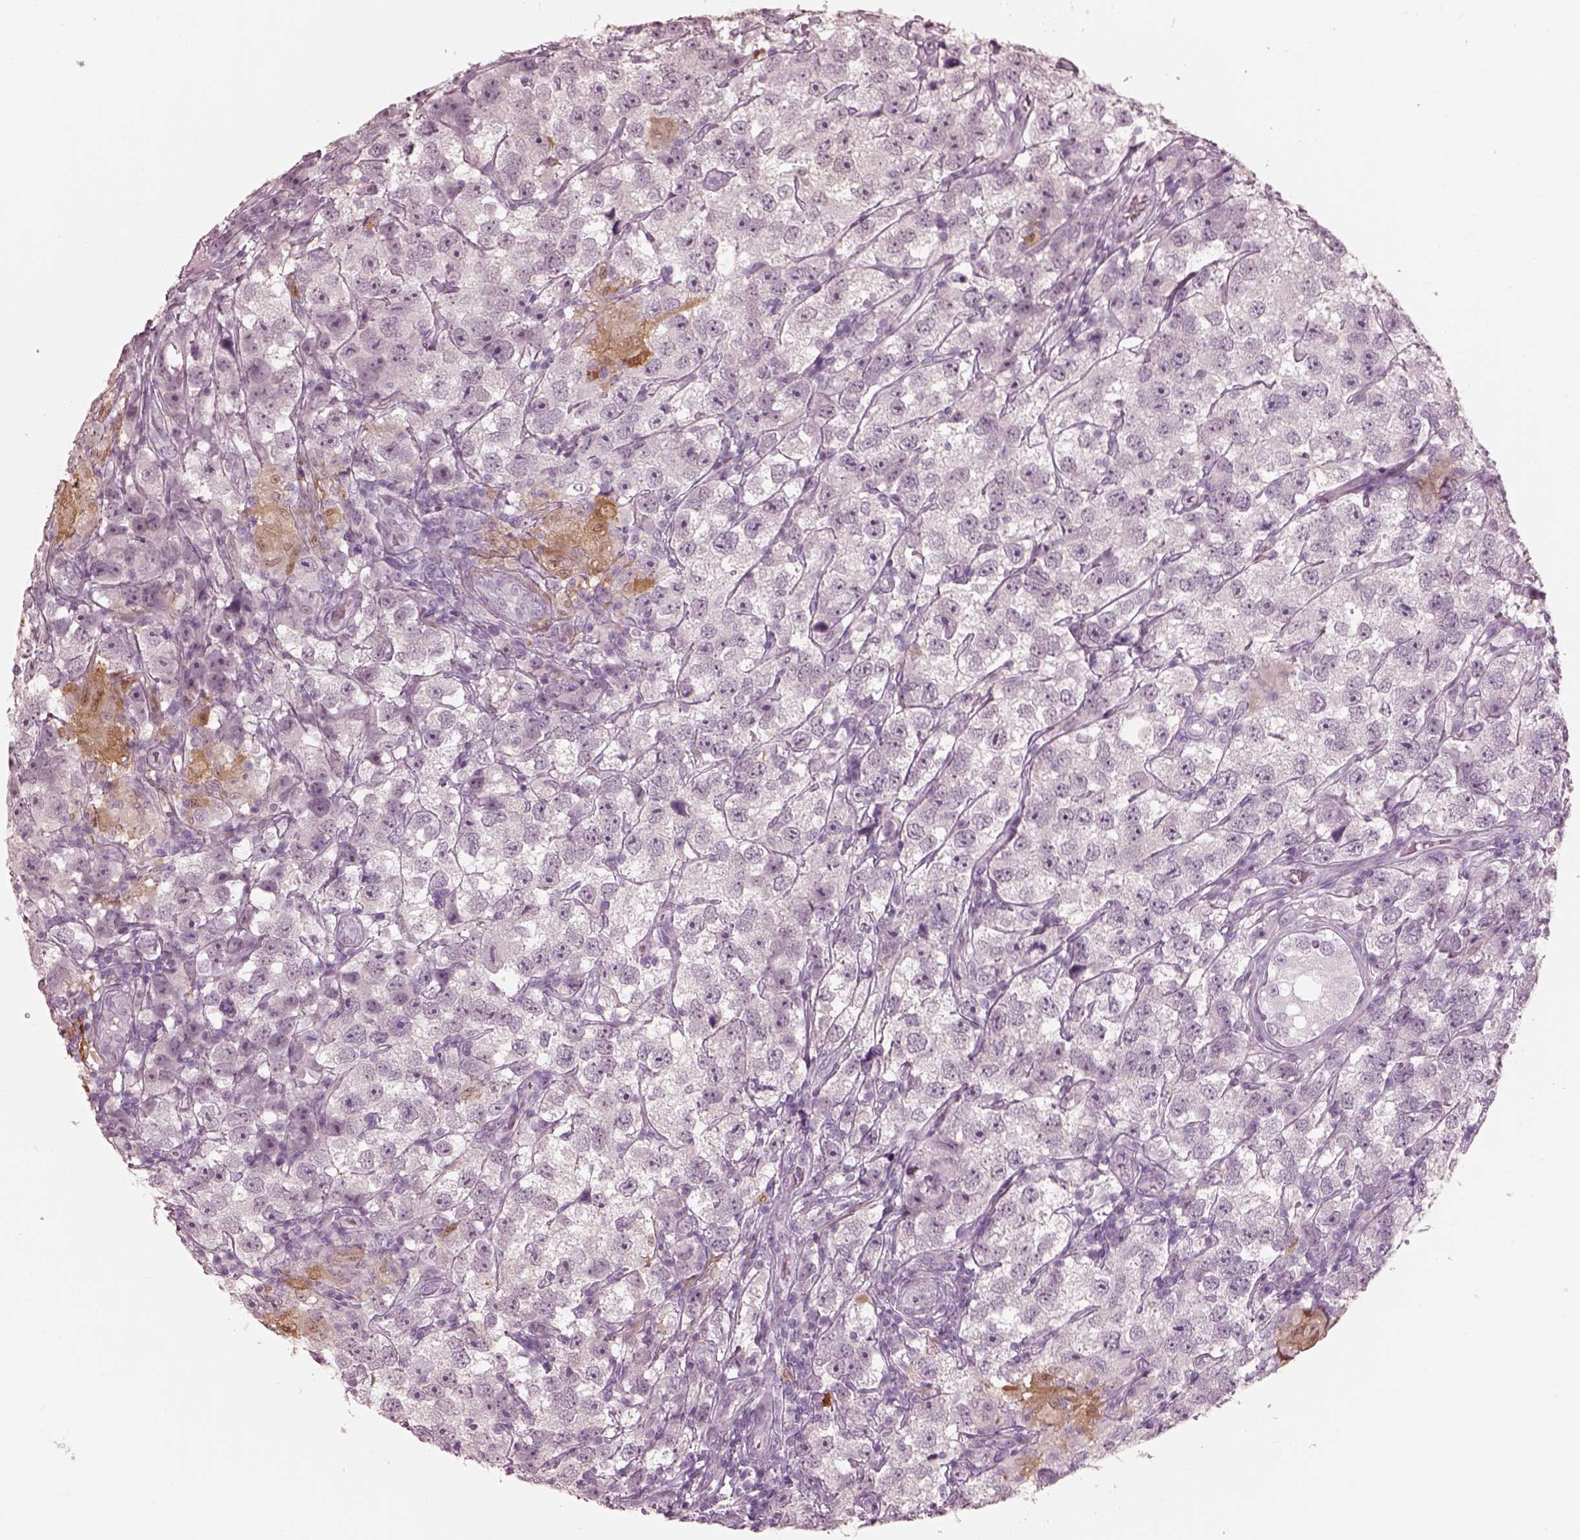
{"staining": {"intensity": "negative", "quantity": "none", "location": "none"}, "tissue": "testis cancer", "cell_type": "Tumor cells", "image_type": "cancer", "snomed": [{"axis": "morphology", "description": "Seminoma, NOS"}, {"axis": "topography", "description": "Testis"}], "caption": "Immunohistochemical staining of testis cancer (seminoma) displays no significant staining in tumor cells.", "gene": "C2orf81", "patient": {"sex": "male", "age": 26}}